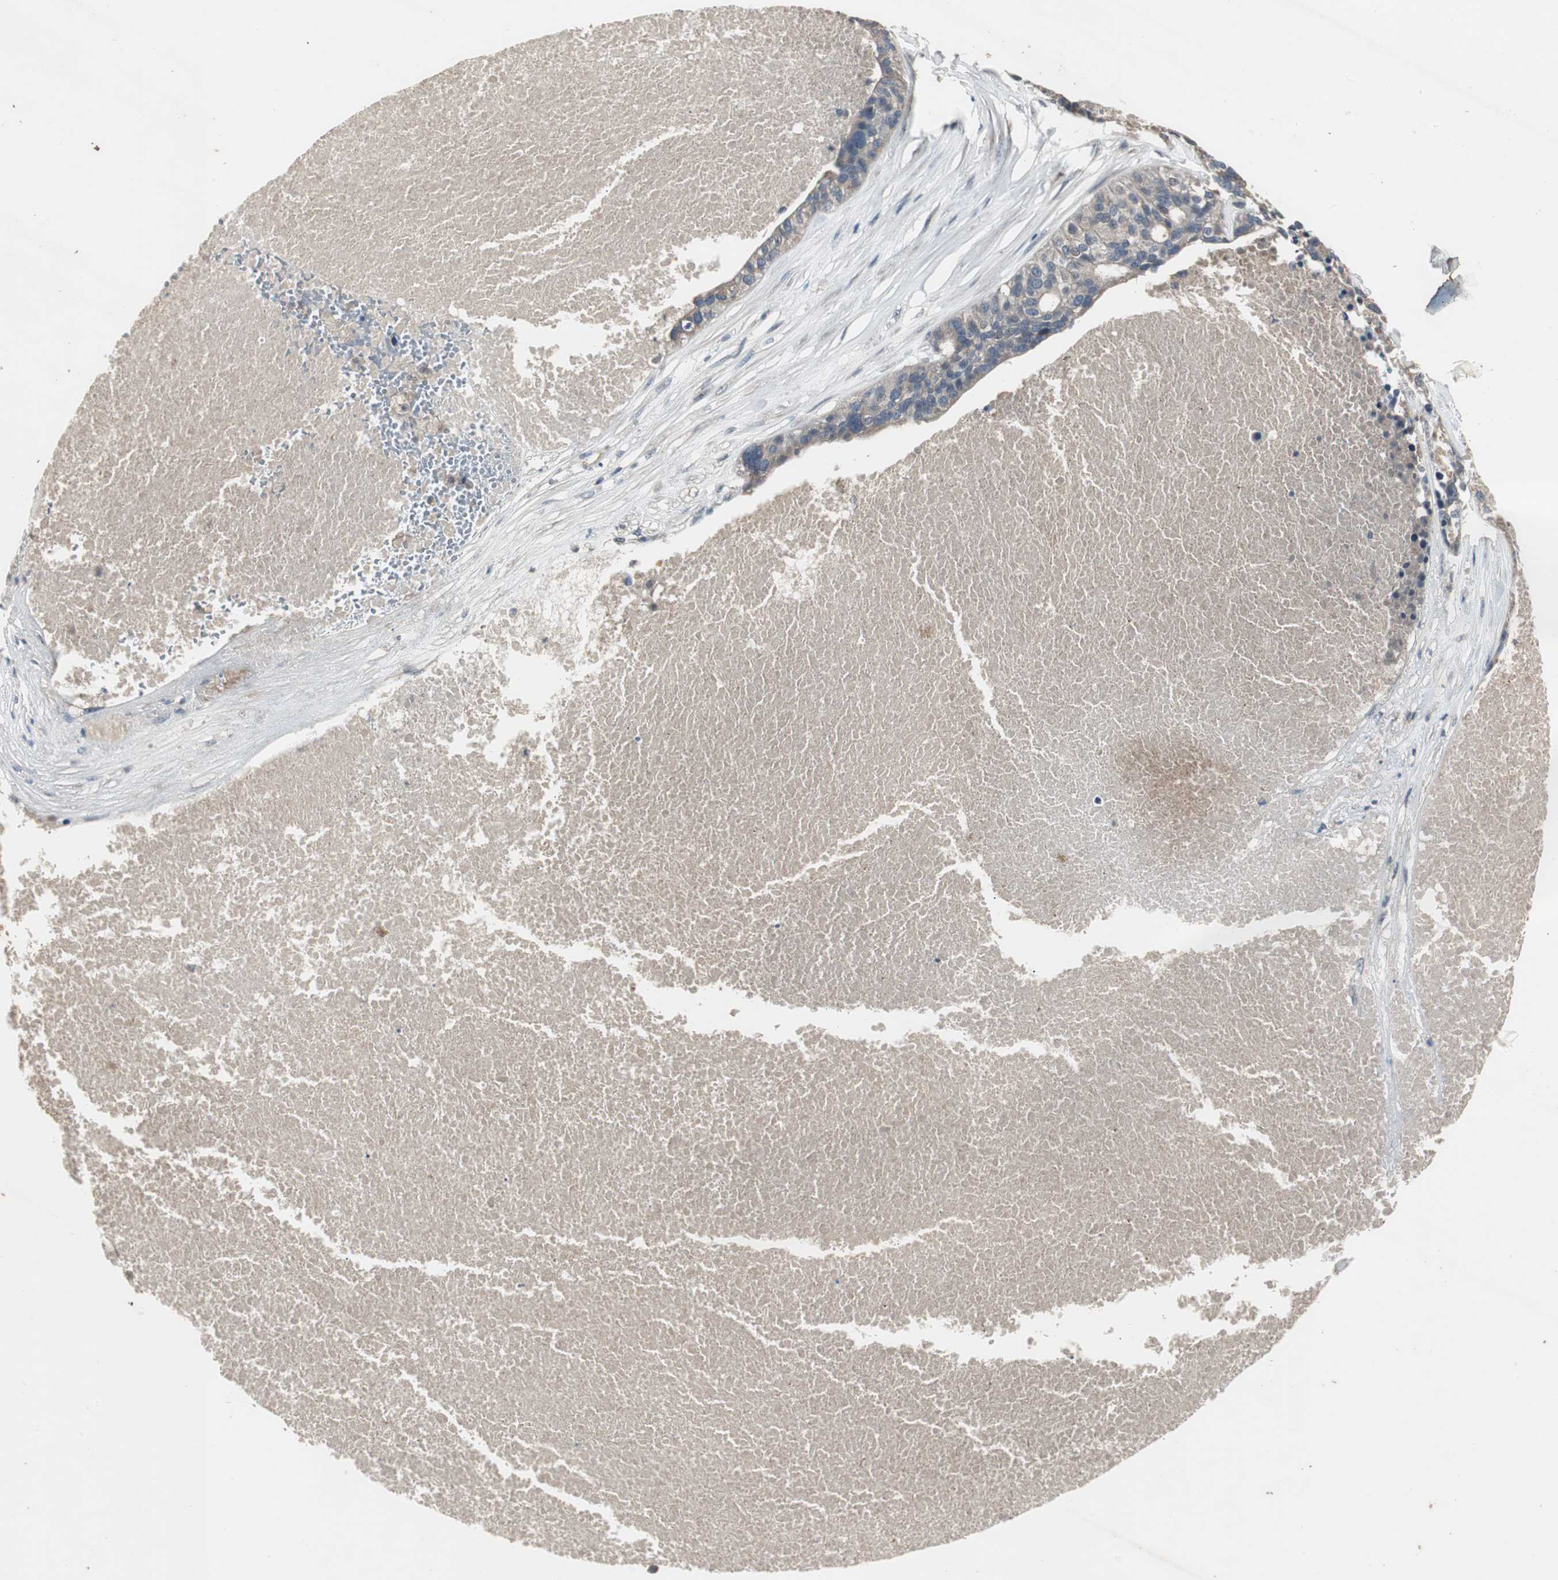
{"staining": {"intensity": "moderate", "quantity": ">75%", "location": "cytoplasmic/membranous"}, "tissue": "ovarian cancer", "cell_type": "Tumor cells", "image_type": "cancer", "snomed": [{"axis": "morphology", "description": "Cystadenocarcinoma, serous, NOS"}, {"axis": "topography", "description": "Ovary"}], "caption": "Ovarian serous cystadenocarcinoma stained with IHC exhibits moderate cytoplasmic/membranous positivity in about >75% of tumor cells.", "gene": "ZMPSTE24", "patient": {"sex": "female", "age": 59}}